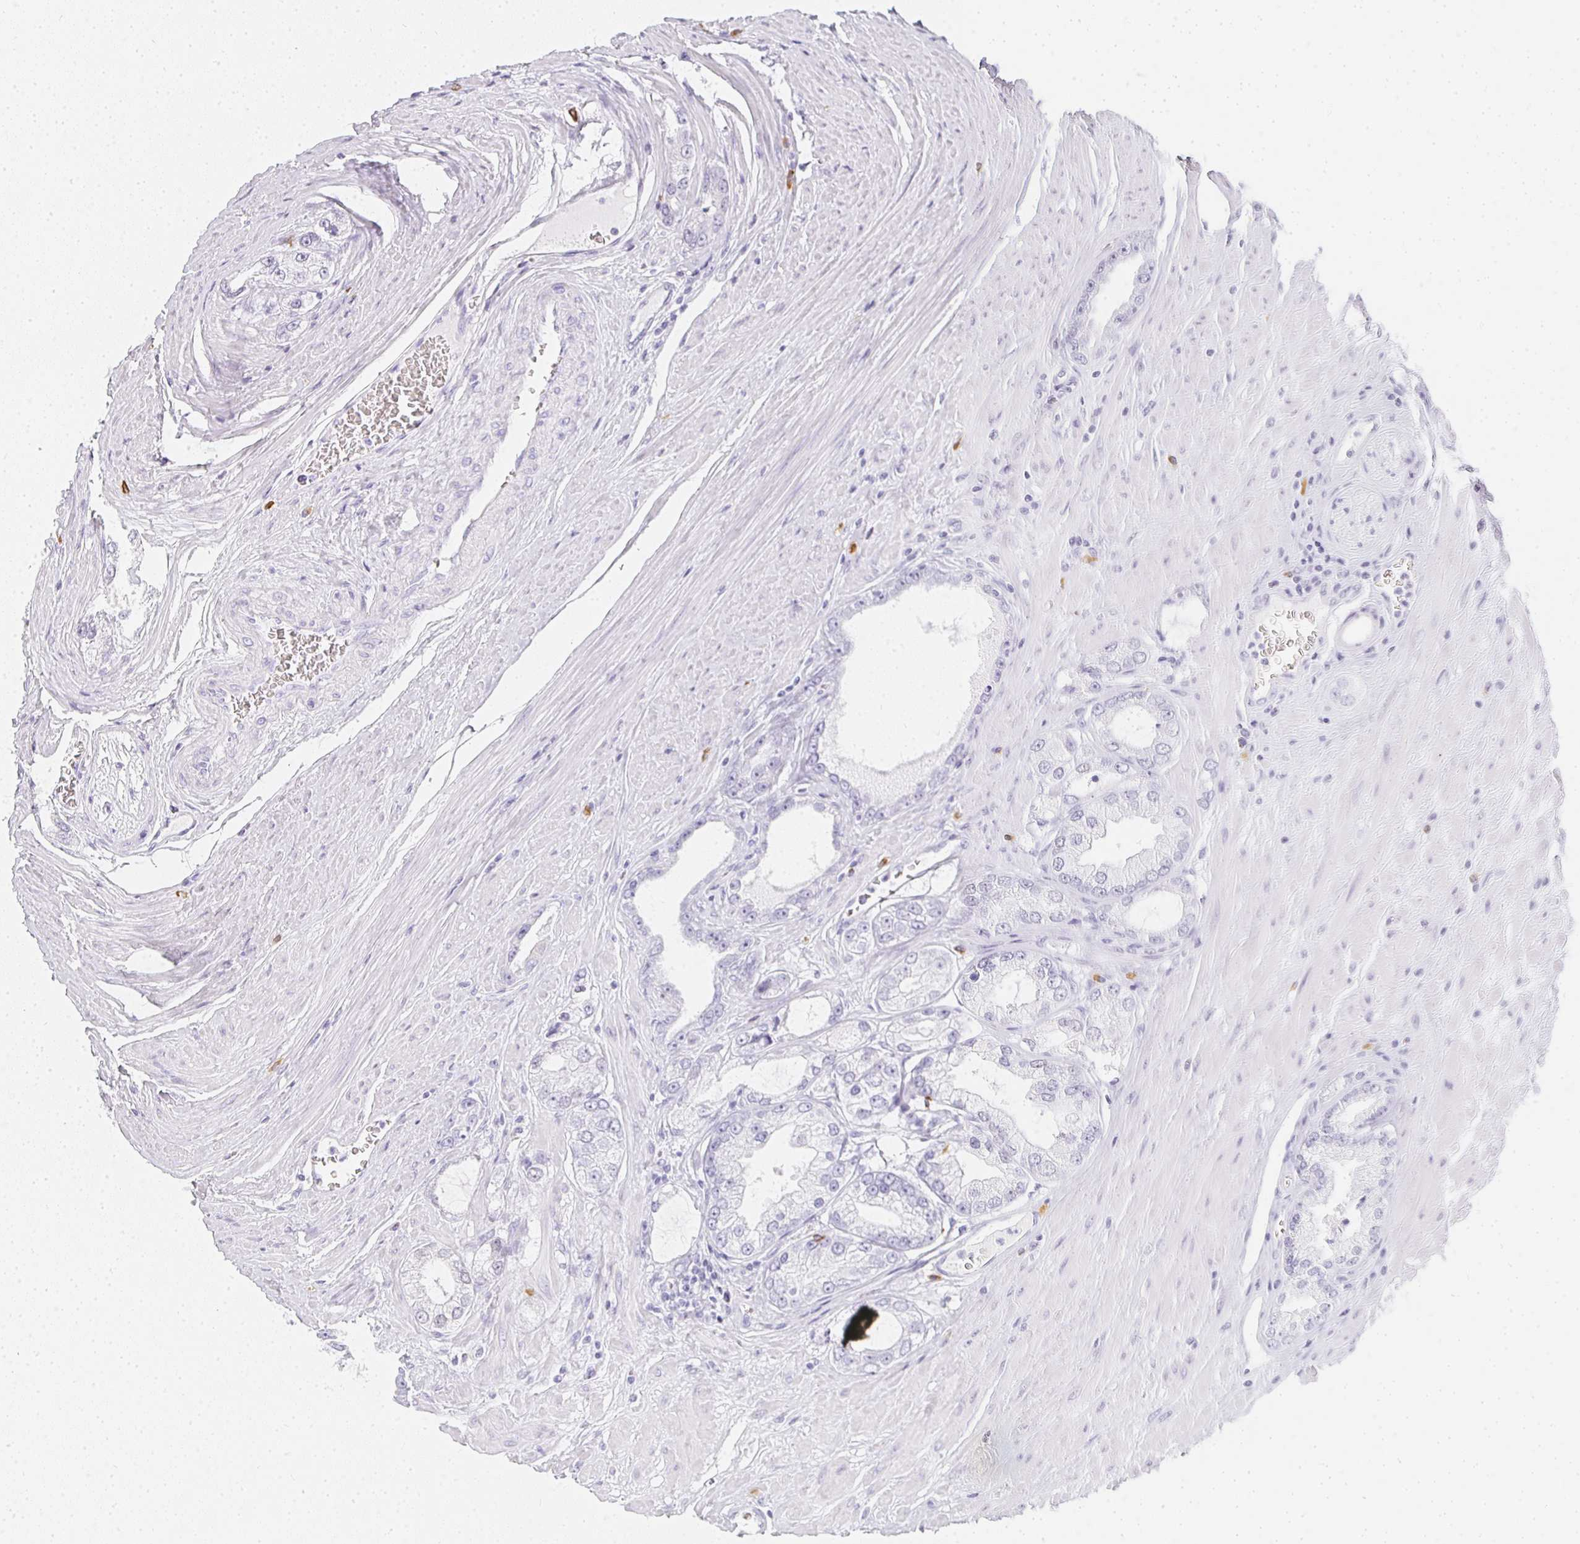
{"staining": {"intensity": "negative", "quantity": "none", "location": "none"}, "tissue": "prostate cancer", "cell_type": "Tumor cells", "image_type": "cancer", "snomed": [{"axis": "morphology", "description": "Adenocarcinoma, High grade"}, {"axis": "topography", "description": "Prostate"}], "caption": "A high-resolution micrograph shows immunohistochemistry (IHC) staining of prostate cancer, which displays no significant expression in tumor cells.", "gene": "TPSD1", "patient": {"sex": "male", "age": 66}}